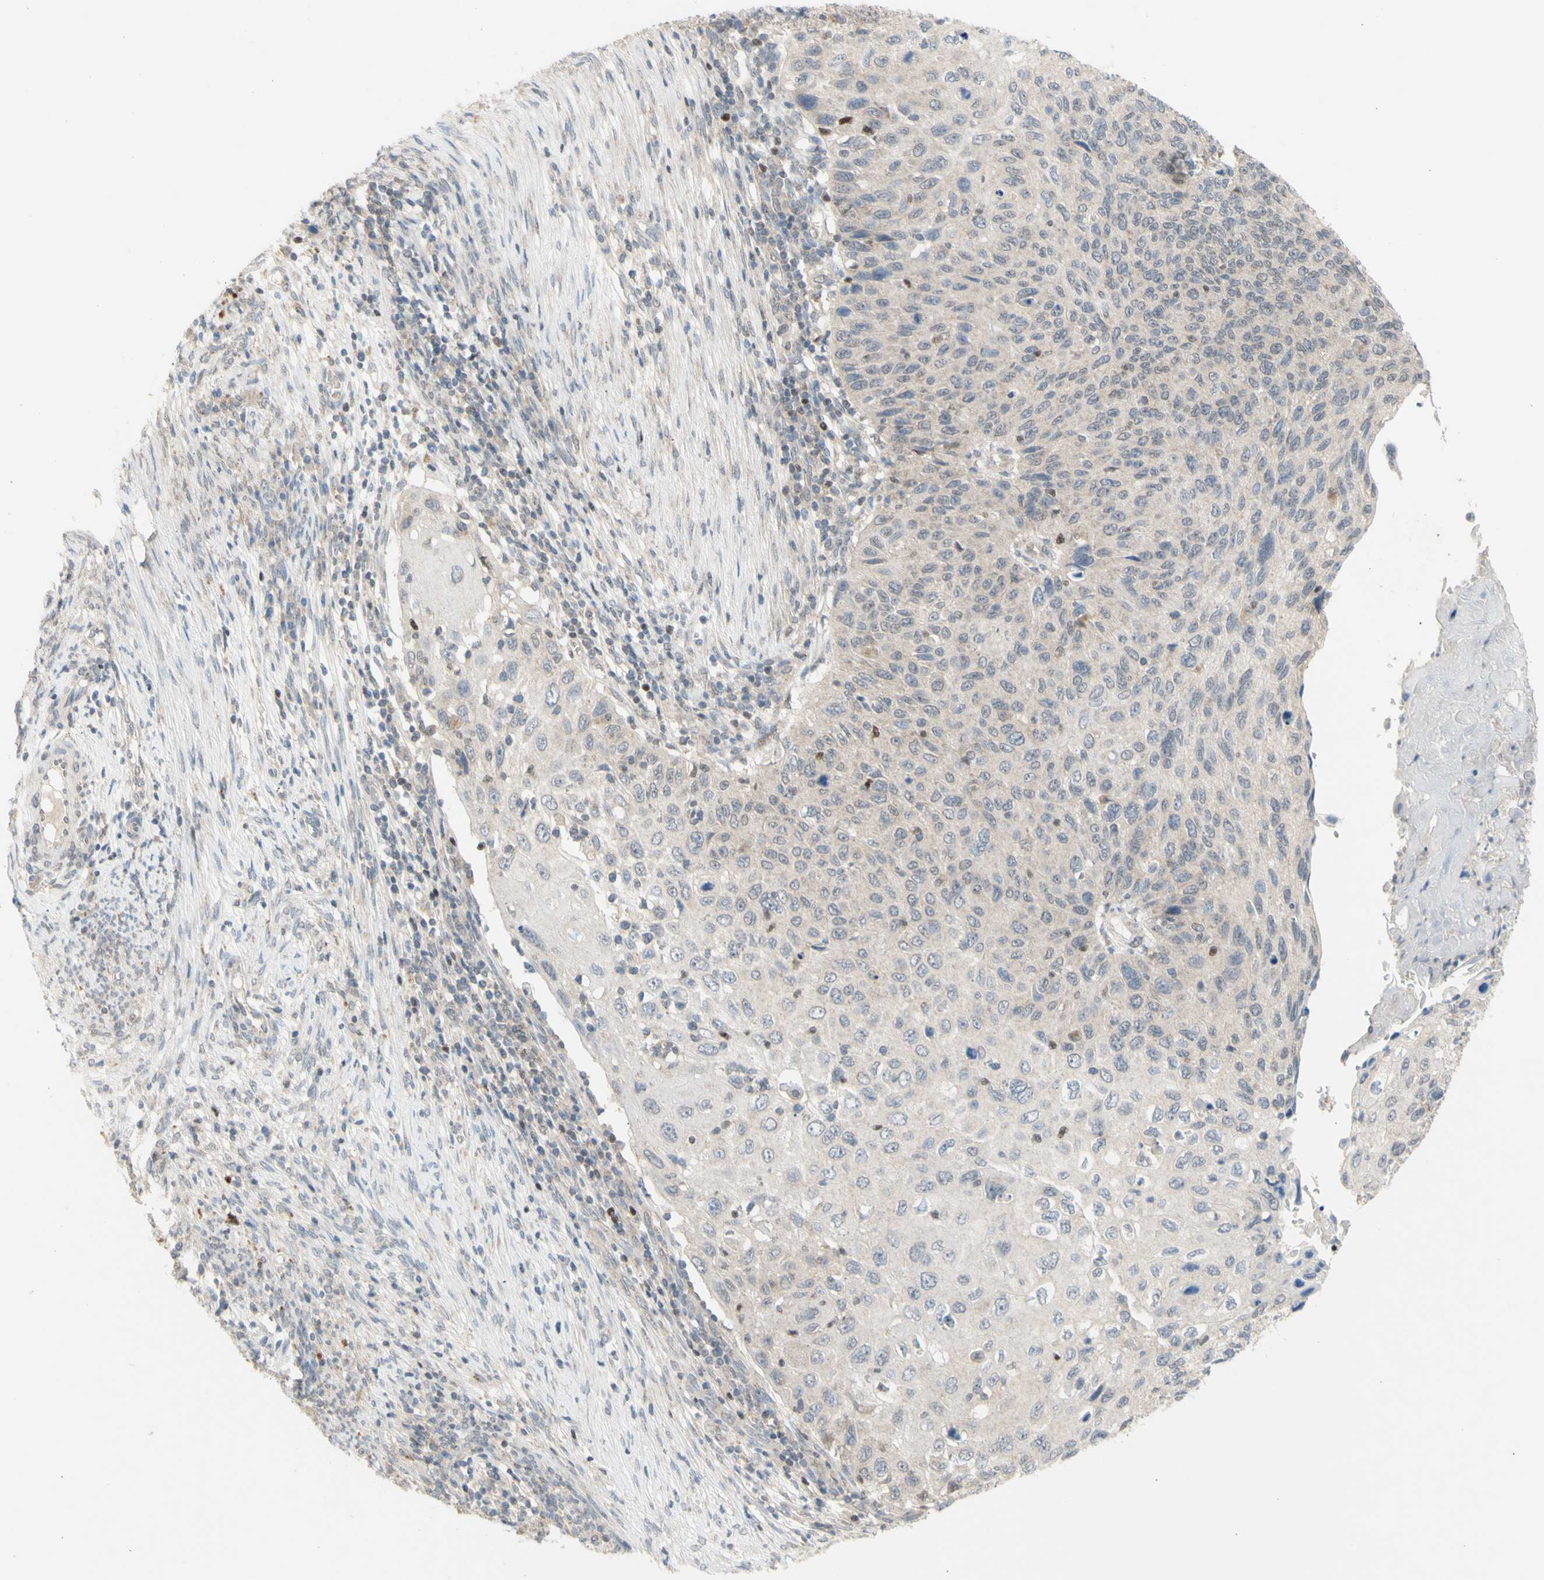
{"staining": {"intensity": "weak", "quantity": "<25%", "location": "cytoplasmic/membranous"}, "tissue": "cervical cancer", "cell_type": "Tumor cells", "image_type": "cancer", "snomed": [{"axis": "morphology", "description": "Squamous cell carcinoma, NOS"}, {"axis": "topography", "description": "Cervix"}], "caption": "Immunohistochemical staining of human cervical squamous cell carcinoma displays no significant staining in tumor cells.", "gene": "NLRP1", "patient": {"sex": "female", "age": 70}}